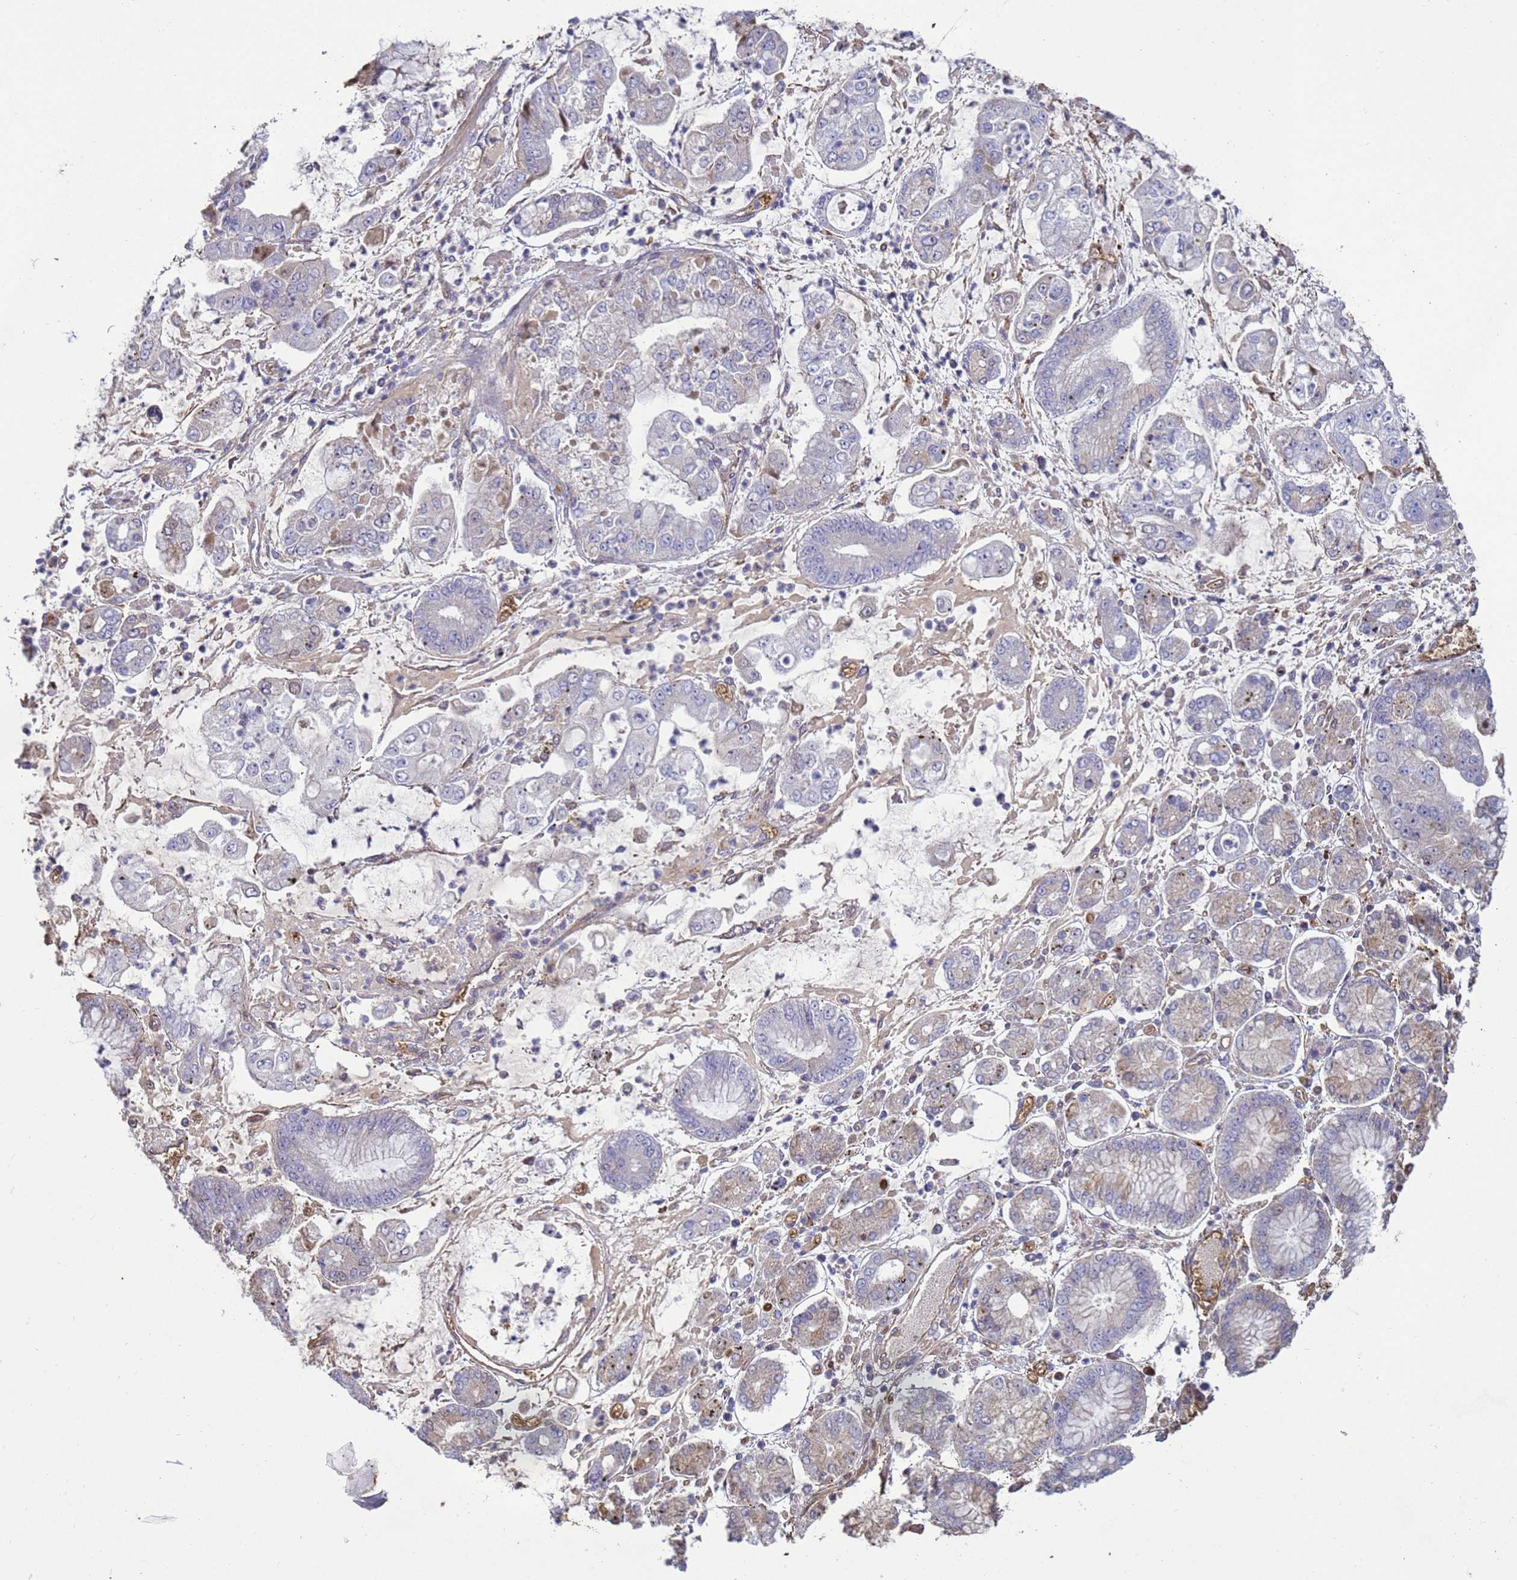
{"staining": {"intensity": "weak", "quantity": "<25%", "location": "cytoplasmic/membranous"}, "tissue": "stomach cancer", "cell_type": "Tumor cells", "image_type": "cancer", "snomed": [{"axis": "morphology", "description": "Adenocarcinoma, NOS"}, {"axis": "topography", "description": "Stomach"}], "caption": "Stomach cancer (adenocarcinoma) stained for a protein using immunohistochemistry demonstrates no staining tumor cells.", "gene": "SGIP1", "patient": {"sex": "male", "age": 76}}